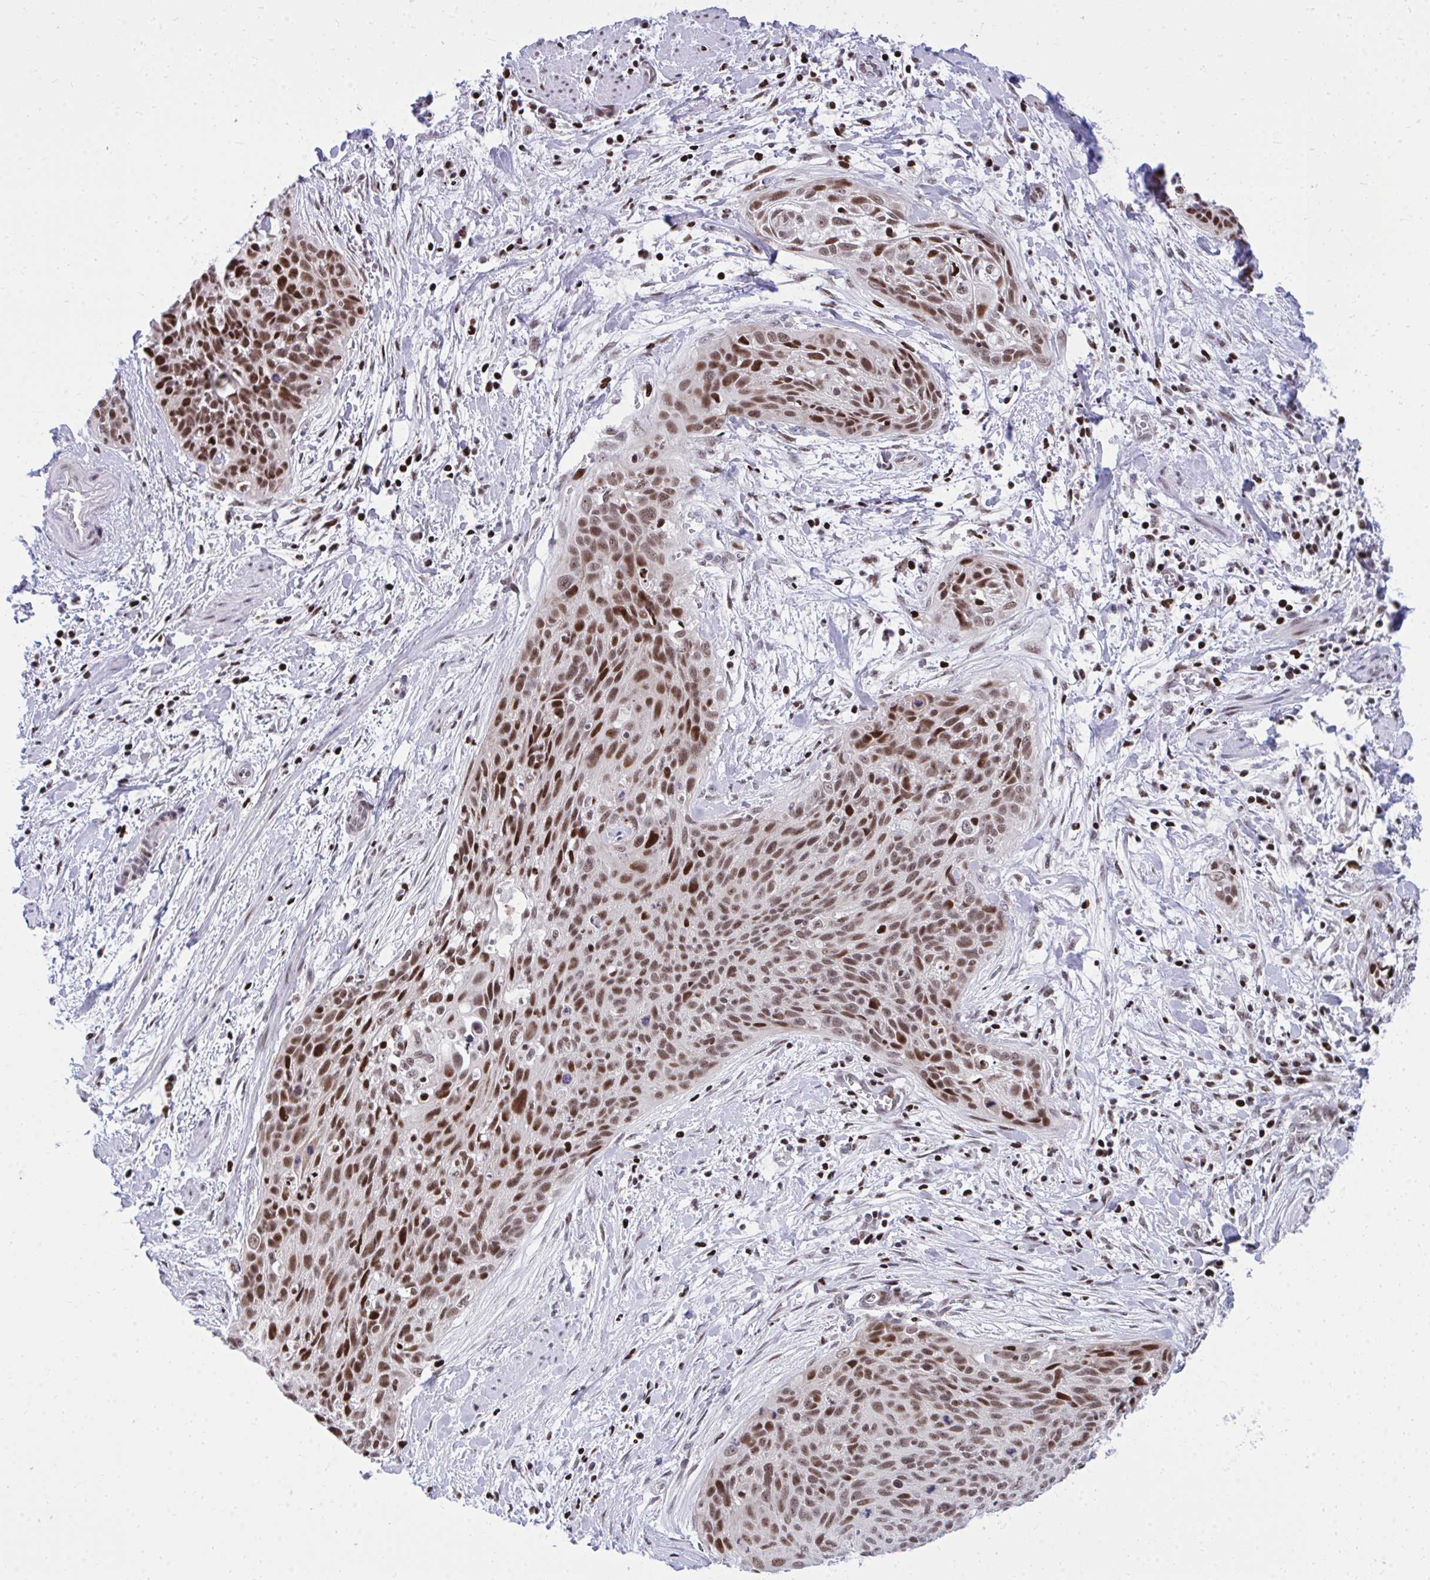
{"staining": {"intensity": "moderate", "quantity": ">75%", "location": "nuclear"}, "tissue": "cervical cancer", "cell_type": "Tumor cells", "image_type": "cancer", "snomed": [{"axis": "morphology", "description": "Squamous cell carcinoma, NOS"}, {"axis": "topography", "description": "Cervix"}], "caption": "Protein expression analysis of cervical cancer displays moderate nuclear expression in approximately >75% of tumor cells. The staining was performed using DAB (3,3'-diaminobenzidine), with brown indicating positive protein expression. Nuclei are stained blue with hematoxylin.", "gene": "C14orf39", "patient": {"sex": "female", "age": 55}}